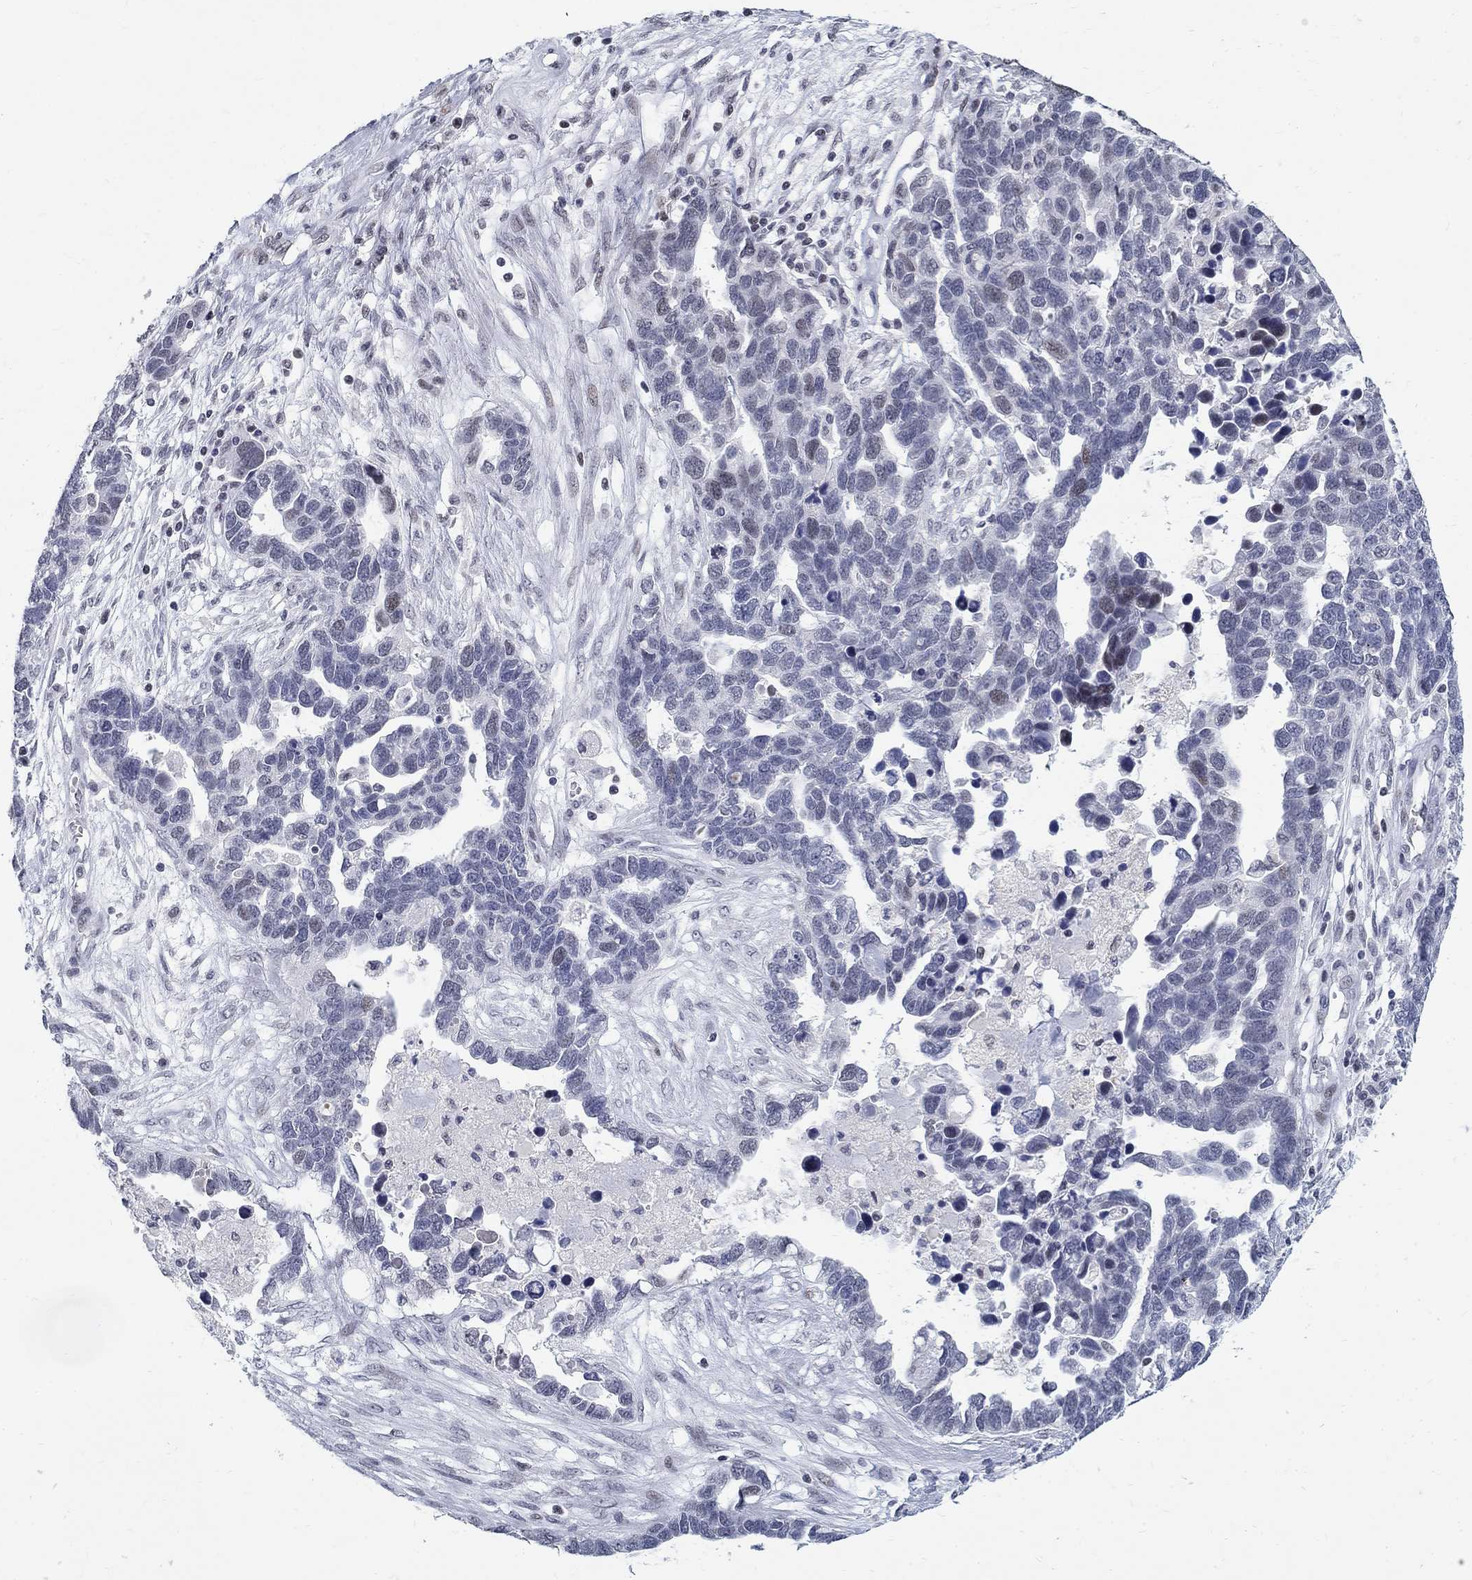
{"staining": {"intensity": "negative", "quantity": "none", "location": "none"}, "tissue": "ovarian cancer", "cell_type": "Tumor cells", "image_type": "cancer", "snomed": [{"axis": "morphology", "description": "Cystadenocarcinoma, serous, NOS"}, {"axis": "topography", "description": "Ovary"}], "caption": "Immunohistochemistry of human serous cystadenocarcinoma (ovarian) exhibits no staining in tumor cells. The staining was performed using DAB (3,3'-diaminobenzidine) to visualize the protein expression in brown, while the nuclei were stained in blue with hematoxylin (Magnification: 20x).", "gene": "BHLHE22", "patient": {"sex": "female", "age": 54}}